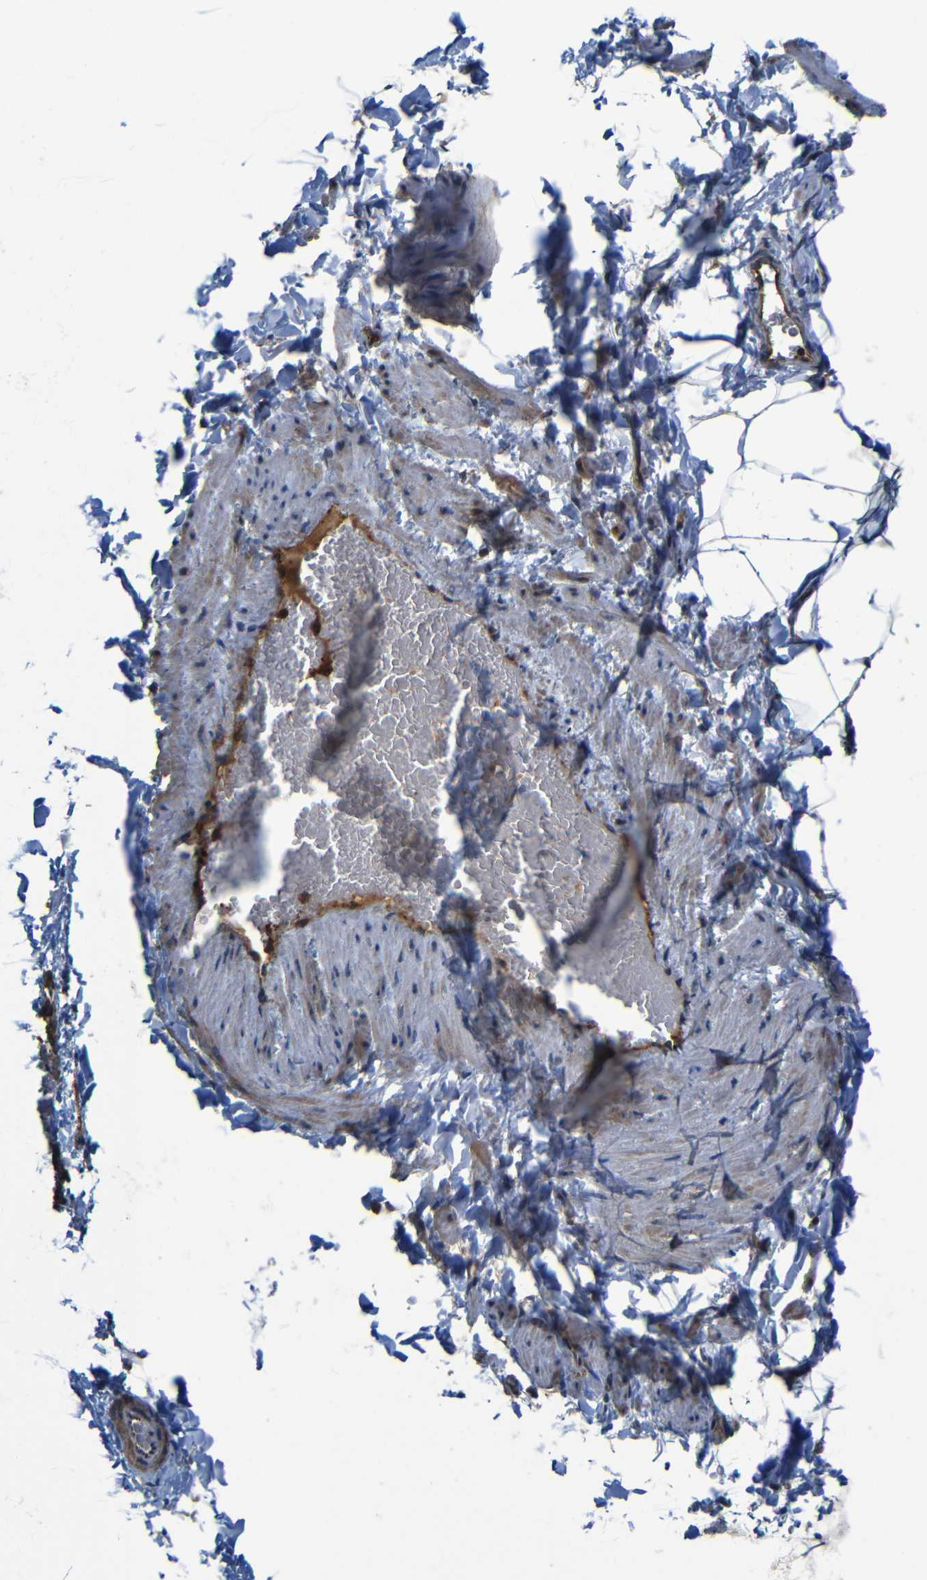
{"staining": {"intensity": "moderate", "quantity": ">75%", "location": "cytoplasmic/membranous"}, "tissue": "adipose tissue", "cell_type": "Adipocytes", "image_type": "normal", "snomed": [{"axis": "morphology", "description": "Normal tissue, NOS"}, {"axis": "topography", "description": "Vascular tissue"}], "caption": "An immunohistochemistry micrograph of unremarkable tissue is shown. Protein staining in brown shows moderate cytoplasmic/membranous positivity in adipose tissue within adipocytes.", "gene": "PTCH1", "patient": {"sex": "male", "age": 41}}